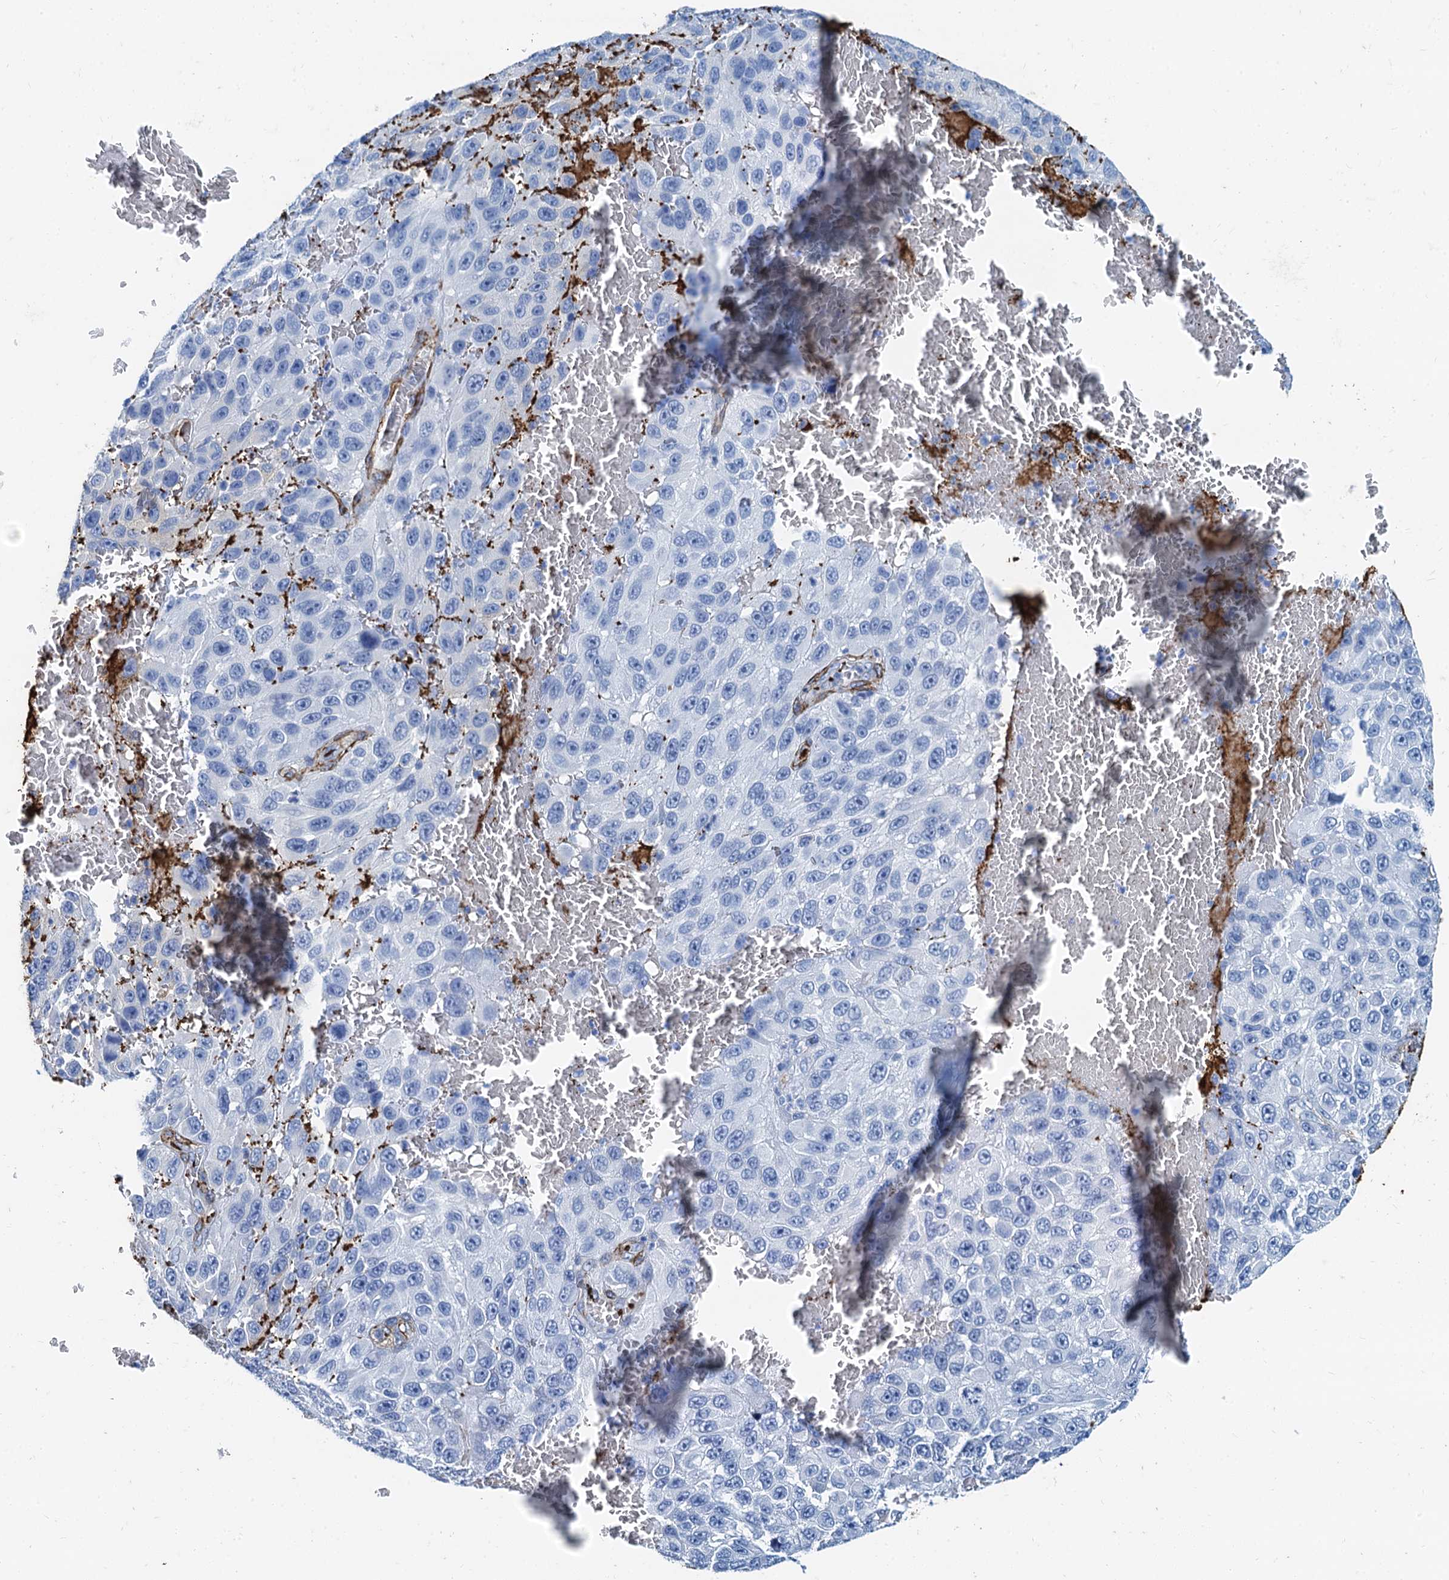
{"staining": {"intensity": "negative", "quantity": "none", "location": "none"}, "tissue": "melanoma", "cell_type": "Tumor cells", "image_type": "cancer", "snomed": [{"axis": "morphology", "description": "Normal tissue, NOS"}, {"axis": "morphology", "description": "Malignant melanoma, NOS"}, {"axis": "topography", "description": "Skin"}], "caption": "Tumor cells show no significant protein positivity in melanoma.", "gene": "CAVIN2", "patient": {"sex": "female", "age": 96}}